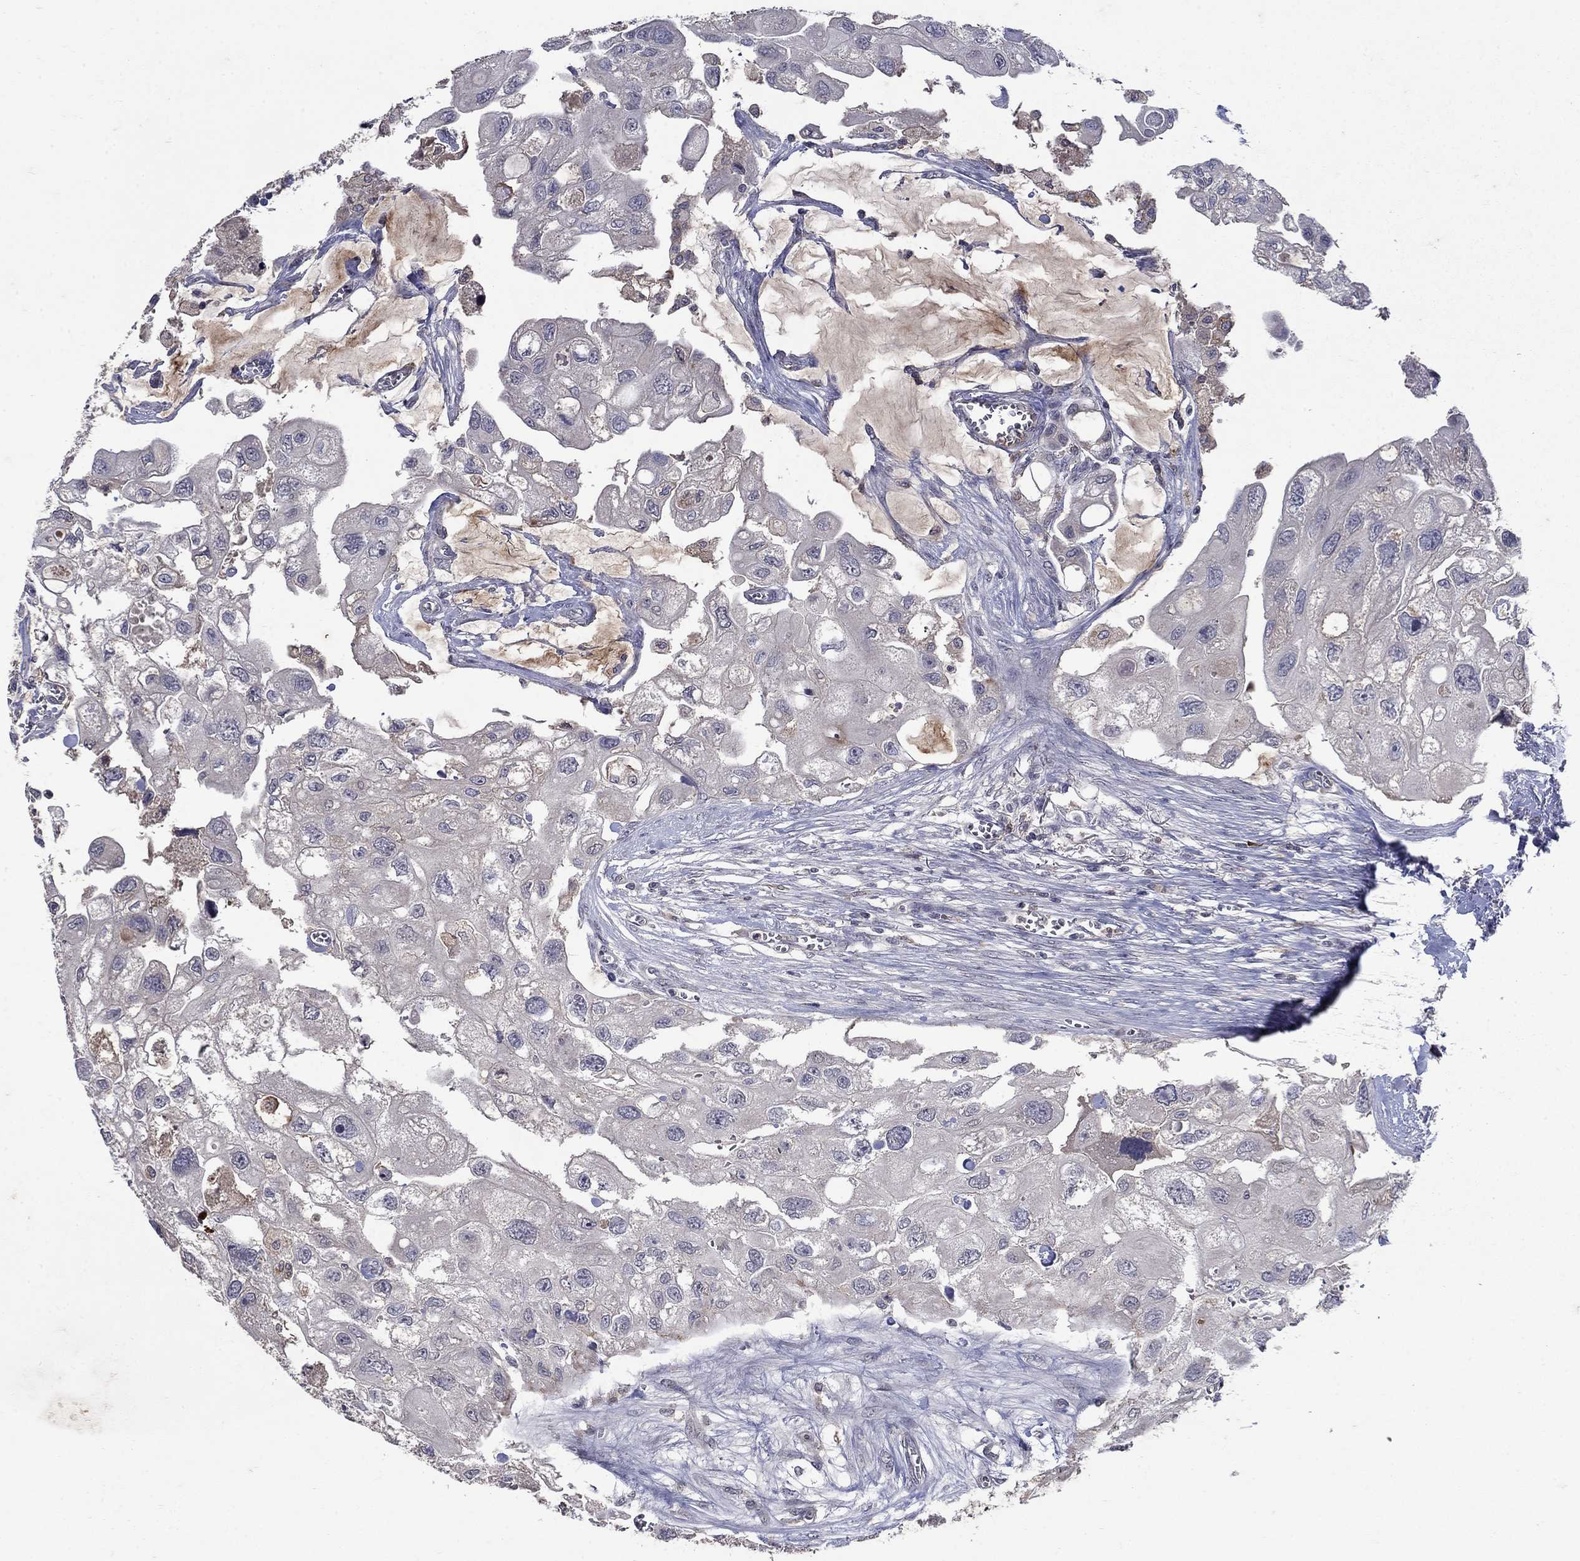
{"staining": {"intensity": "negative", "quantity": "none", "location": "none"}, "tissue": "urothelial cancer", "cell_type": "Tumor cells", "image_type": "cancer", "snomed": [{"axis": "morphology", "description": "Urothelial carcinoma, High grade"}, {"axis": "topography", "description": "Urinary bladder"}], "caption": "There is no significant positivity in tumor cells of high-grade urothelial carcinoma. Brightfield microscopy of IHC stained with DAB (3,3'-diaminobenzidine) (brown) and hematoxylin (blue), captured at high magnification.", "gene": "NPC2", "patient": {"sex": "male", "age": 59}}